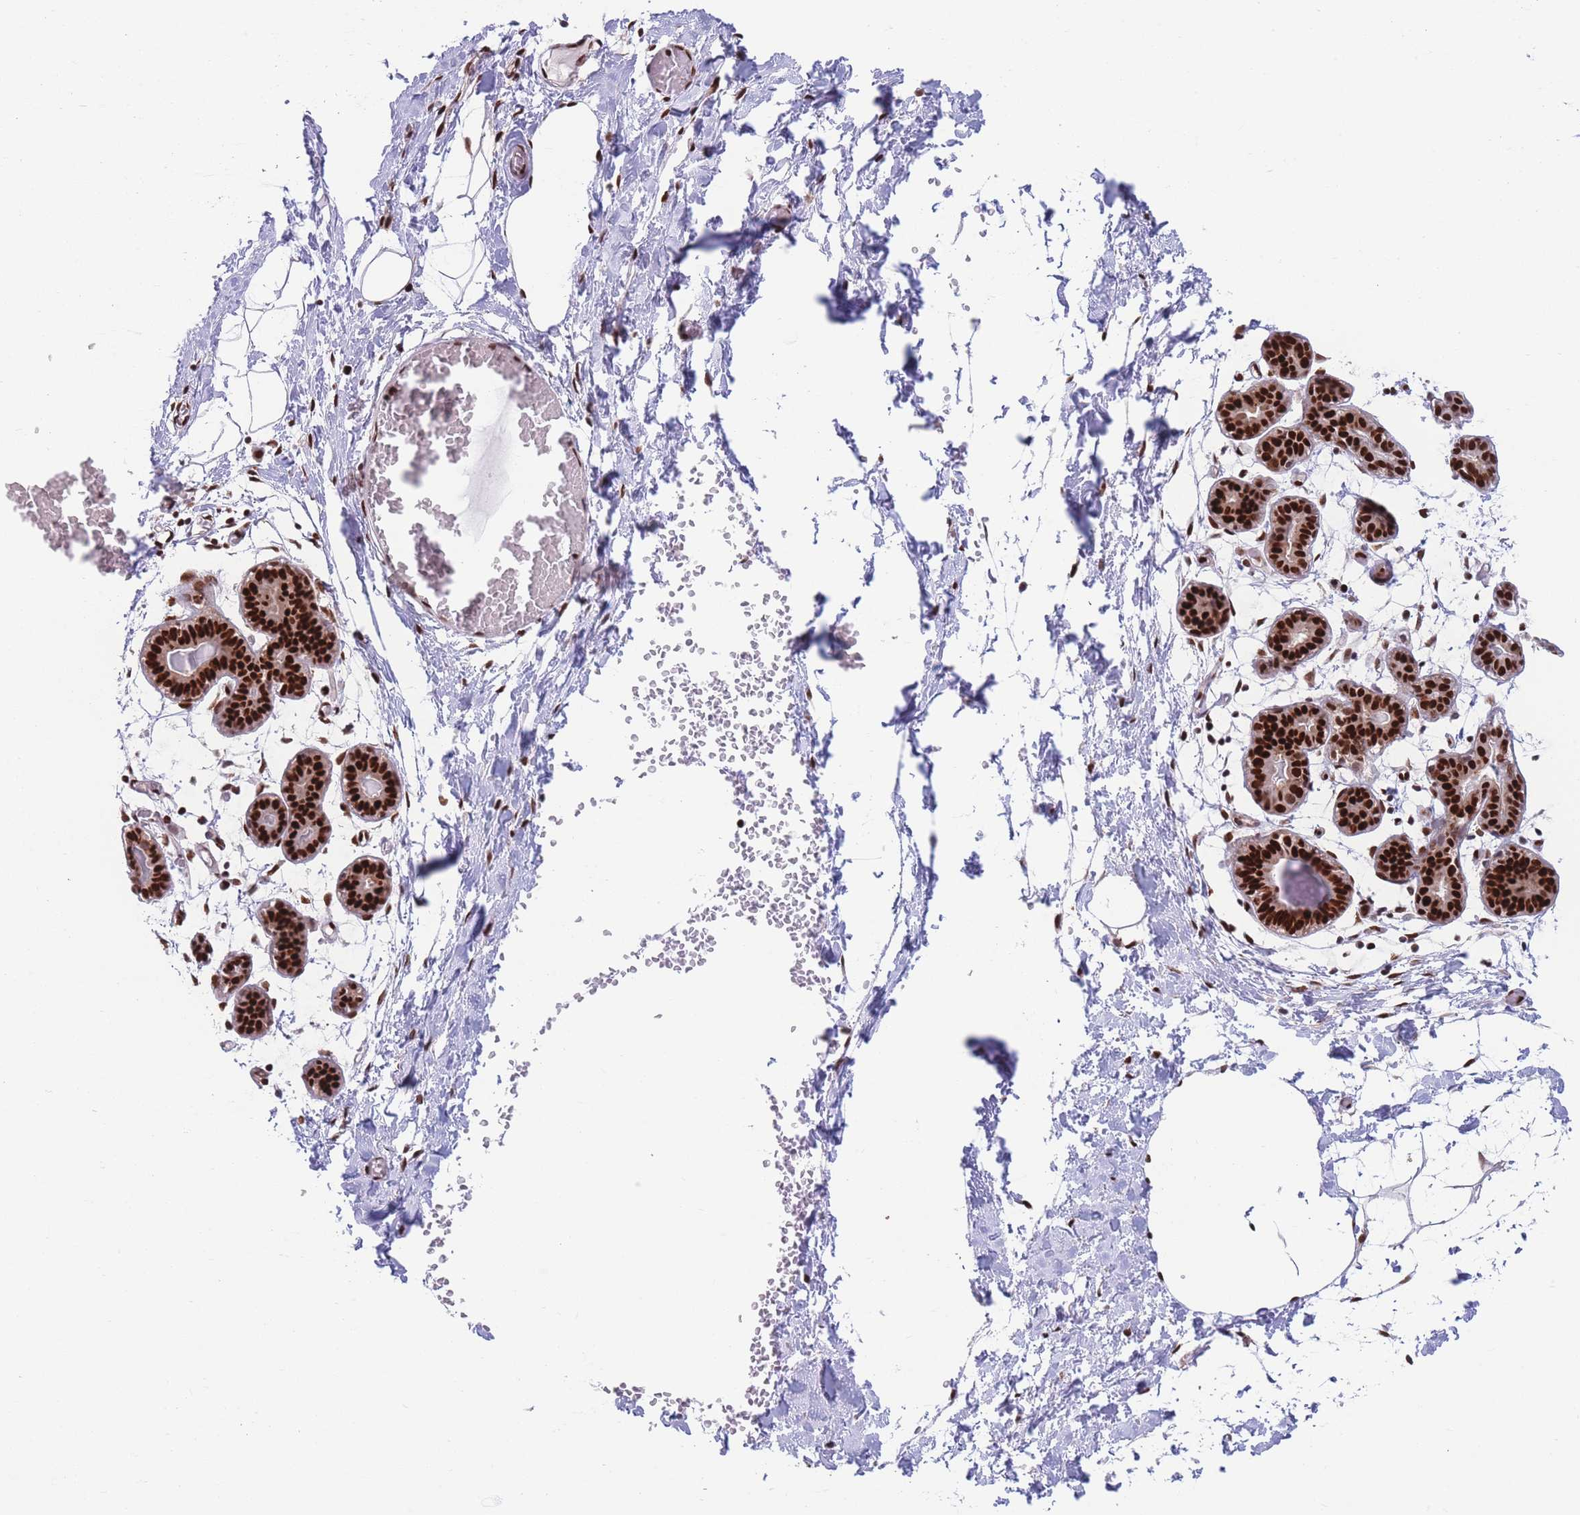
{"staining": {"intensity": "moderate", "quantity": ">75%", "location": "nuclear"}, "tissue": "breast", "cell_type": "Adipocytes", "image_type": "normal", "snomed": [{"axis": "morphology", "description": "Normal tissue, NOS"}, {"axis": "topography", "description": "Breast"}], "caption": "Brown immunohistochemical staining in normal breast demonstrates moderate nuclear expression in about >75% of adipocytes. Using DAB (3,3'-diaminobenzidine) (brown) and hematoxylin (blue) stains, captured at high magnification using brightfield microscopy.", "gene": "DNAJC3", "patient": {"sex": "female", "age": 27}}